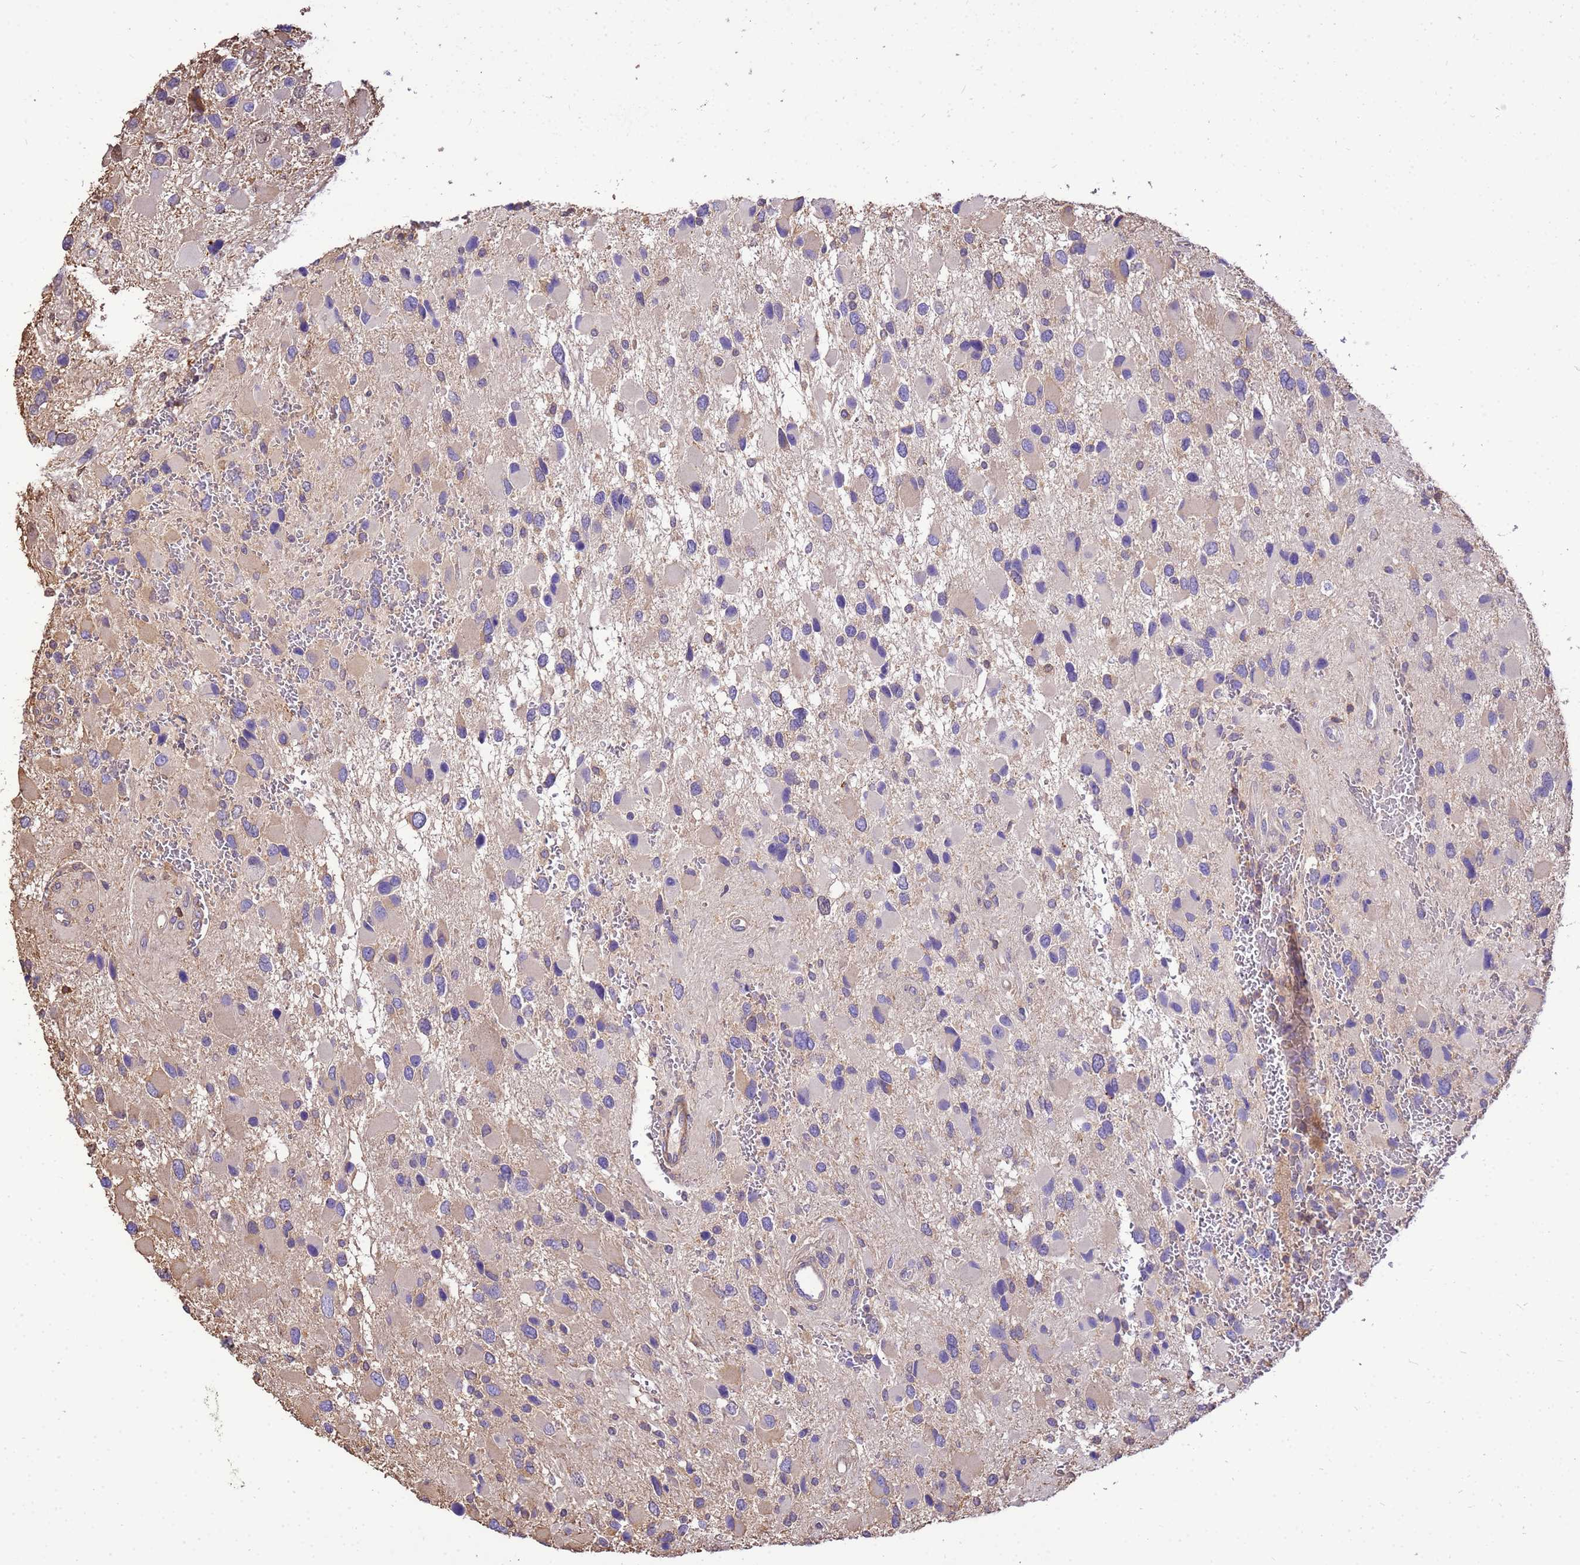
{"staining": {"intensity": "weak", "quantity": "<25%", "location": "cytoplasmic/membranous"}, "tissue": "glioma", "cell_type": "Tumor cells", "image_type": "cancer", "snomed": [{"axis": "morphology", "description": "Glioma, malignant, High grade"}, {"axis": "topography", "description": "Brain"}], "caption": "Immunohistochemistry of glioma demonstrates no expression in tumor cells. Nuclei are stained in blue.", "gene": "WDR64", "patient": {"sex": "male", "age": 53}}